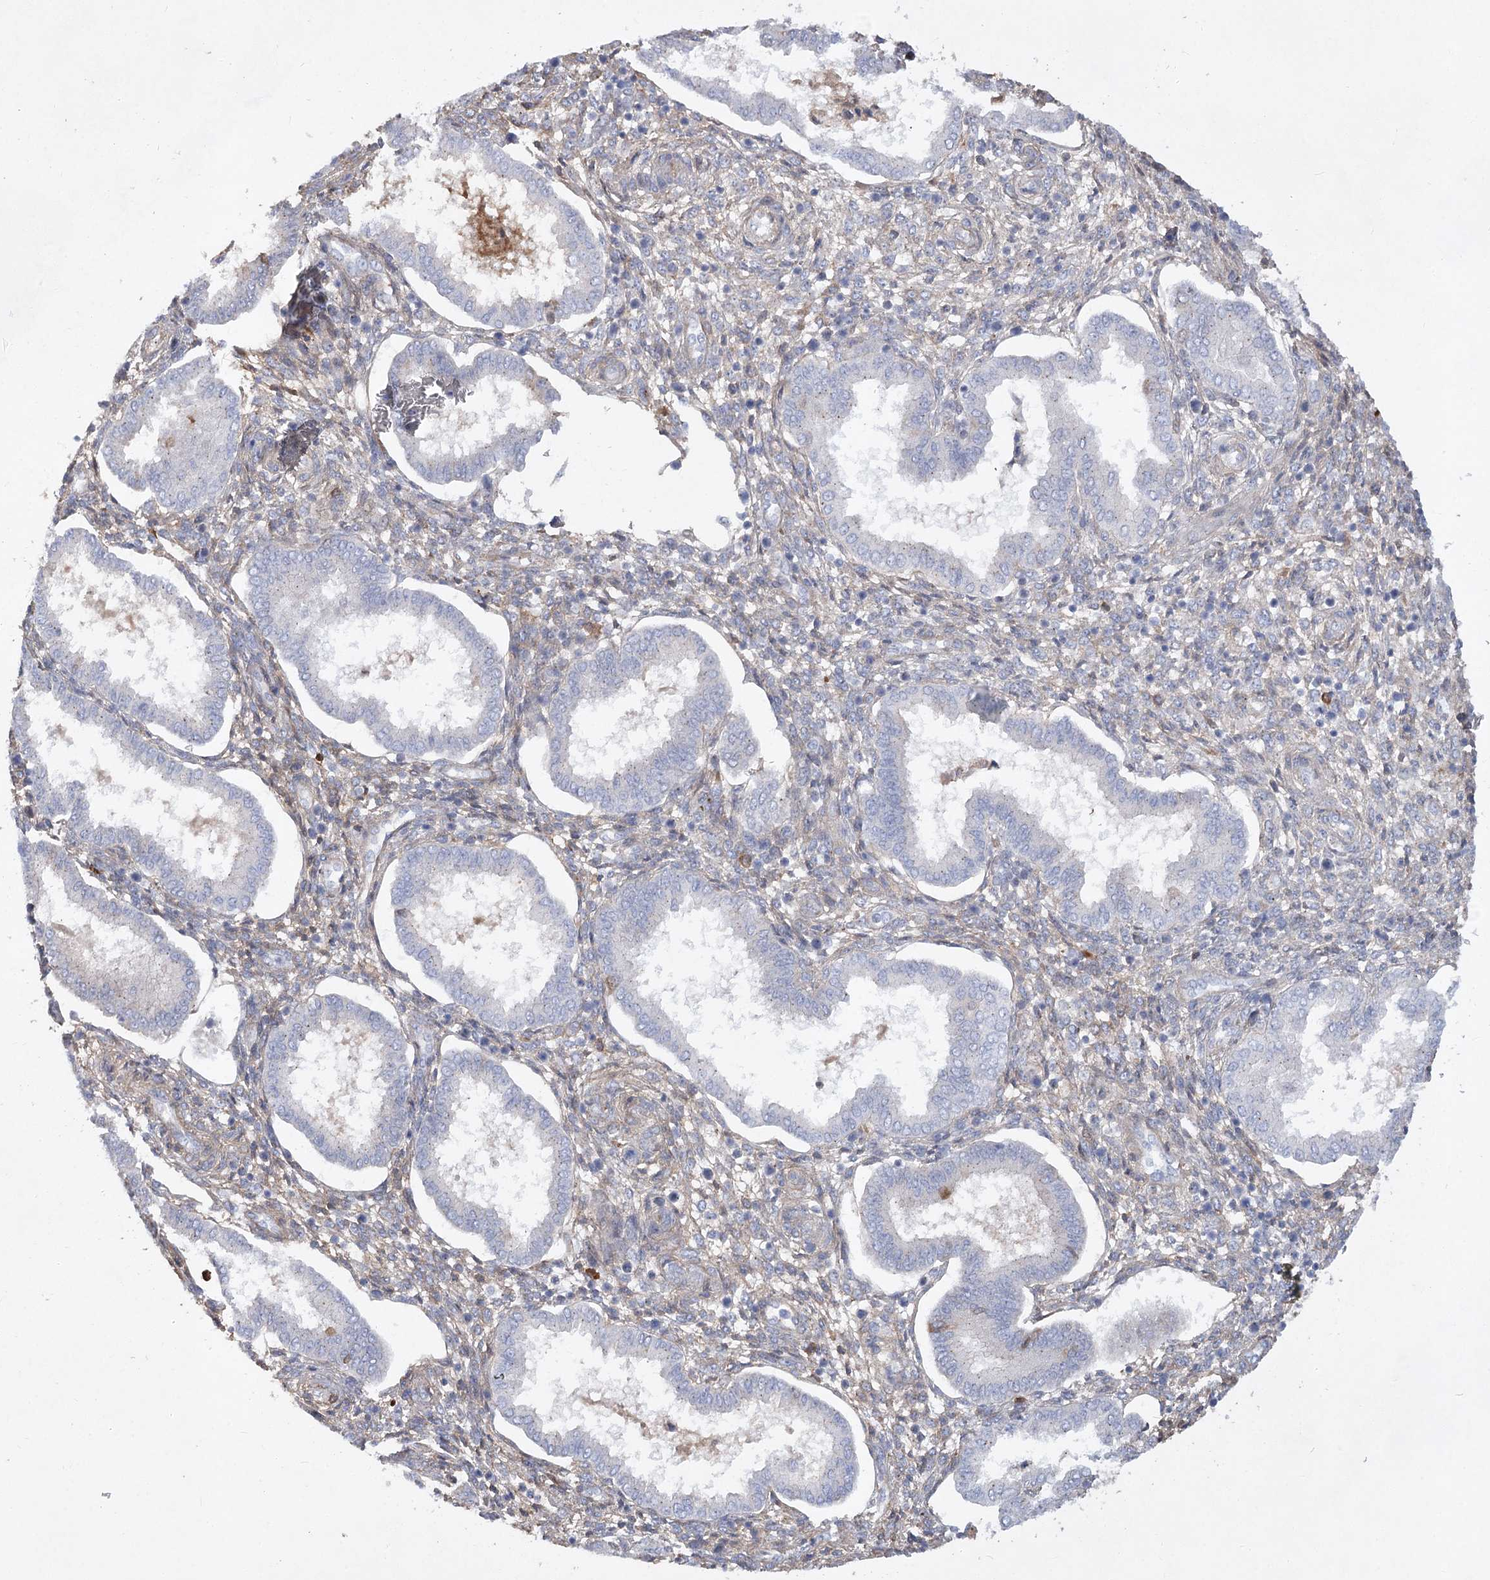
{"staining": {"intensity": "negative", "quantity": "none", "location": "none"}, "tissue": "endometrium", "cell_type": "Cells in endometrial stroma", "image_type": "normal", "snomed": [{"axis": "morphology", "description": "Normal tissue, NOS"}, {"axis": "topography", "description": "Endometrium"}], "caption": "IHC of unremarkable human endometrium exhibits no expression in cells in endometrial stroma. Brightfield microscopy of immunohistochemistry stained with DAB (brown) and hematoxylin (blue), captured at high magnification.", "gene": "TASOR2", "patient": {"sex": "female", "age": 24}}